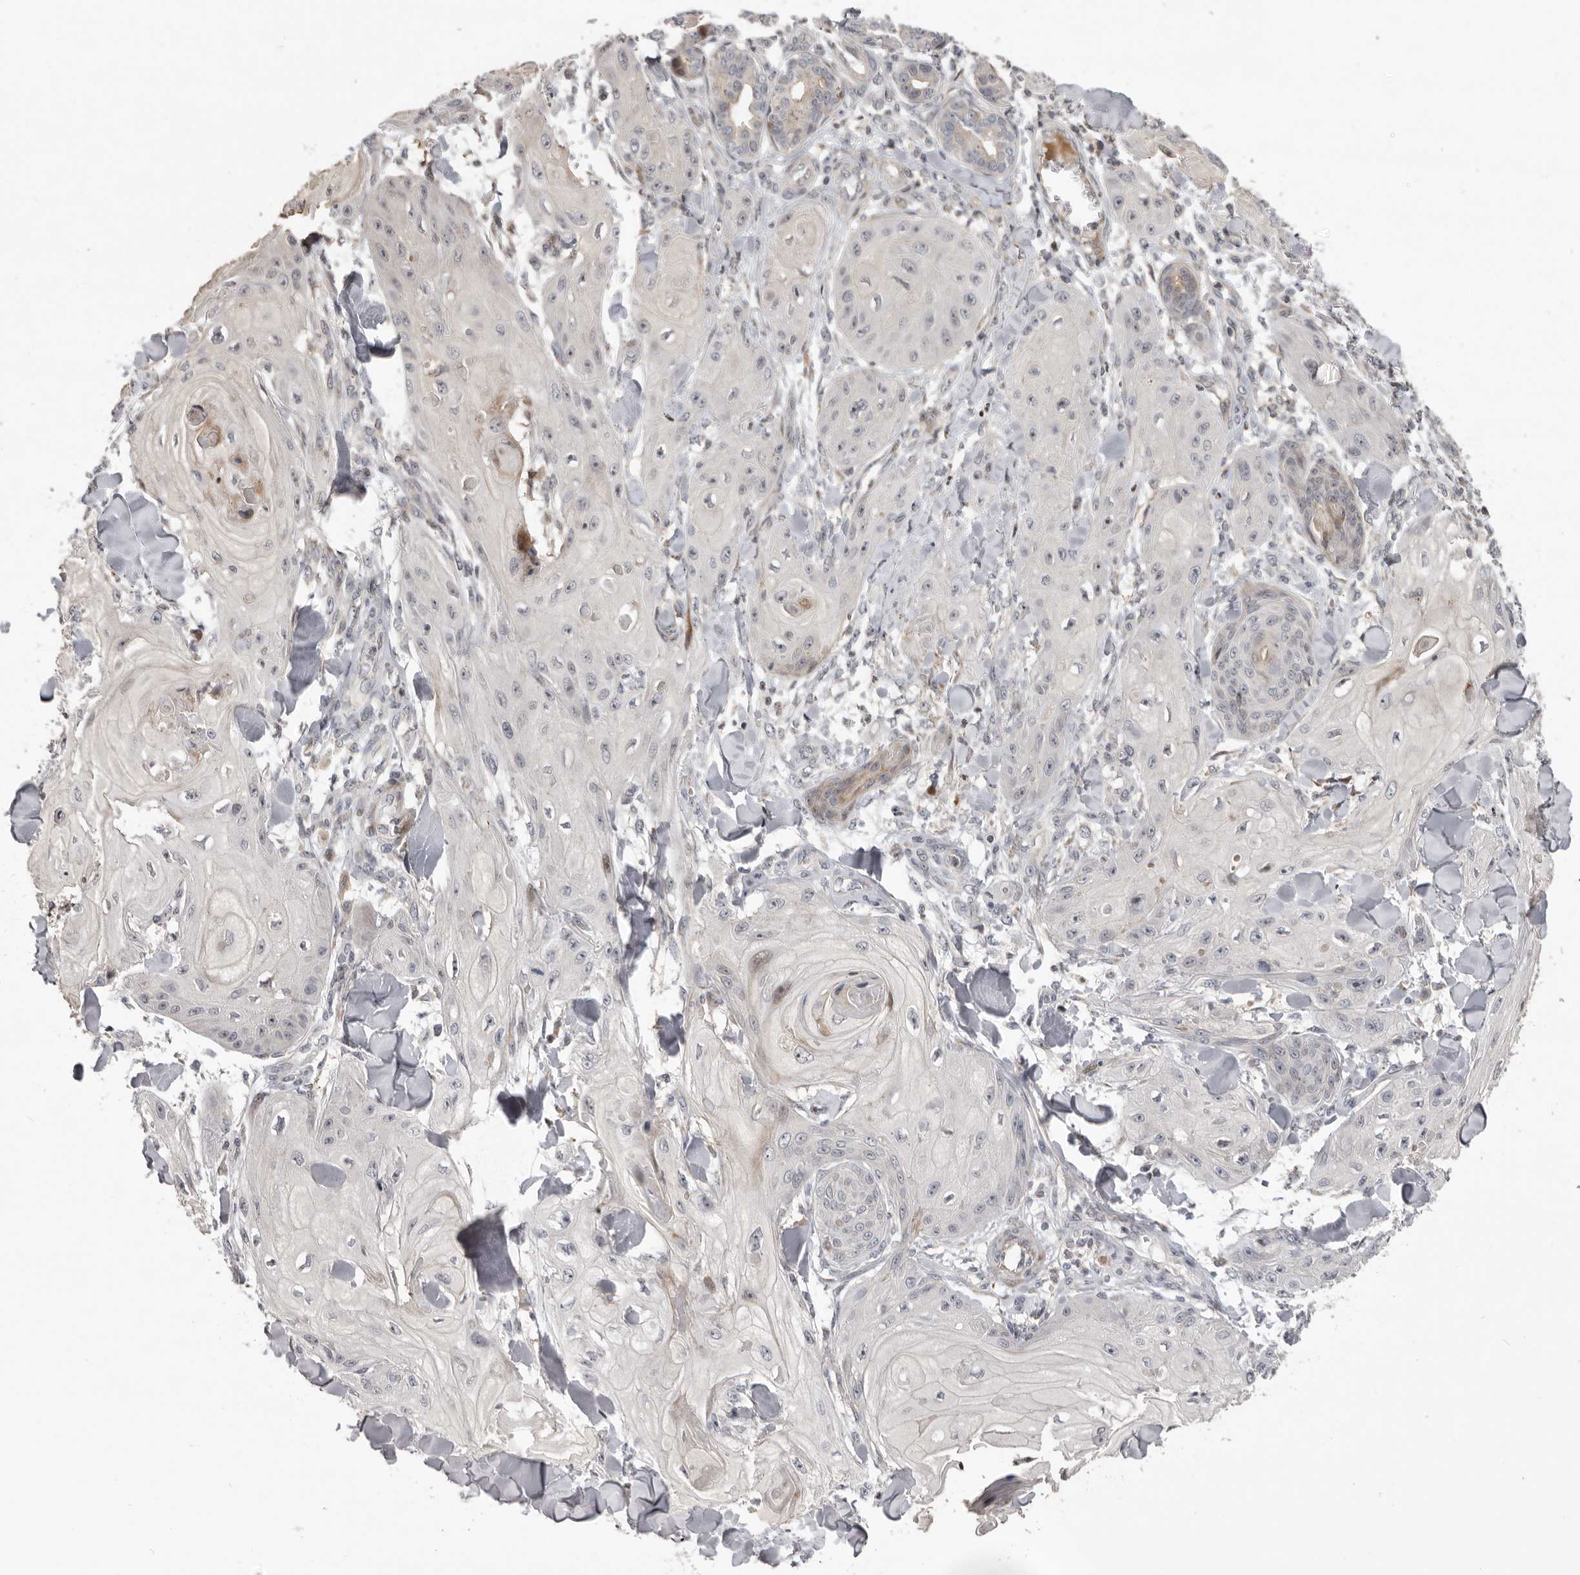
{"staining": {"intensity": "negative", "quantity": "none", "location": "none"}, "tissue": "skin cancer", "cell_type": "Tumor cells", "image_type": "cancer", "snomed": [{"axis": "morphology", "description": "Squamous cell carcinoma, NOS"}, {"axis": "topography", "description": "Skin"}], "caption": "Tumor cells are negative for protein expression in human squamous cell carcinoma (skin).", "gene": "AZIN1", "patient": {"sex": "male", "age": 74}}